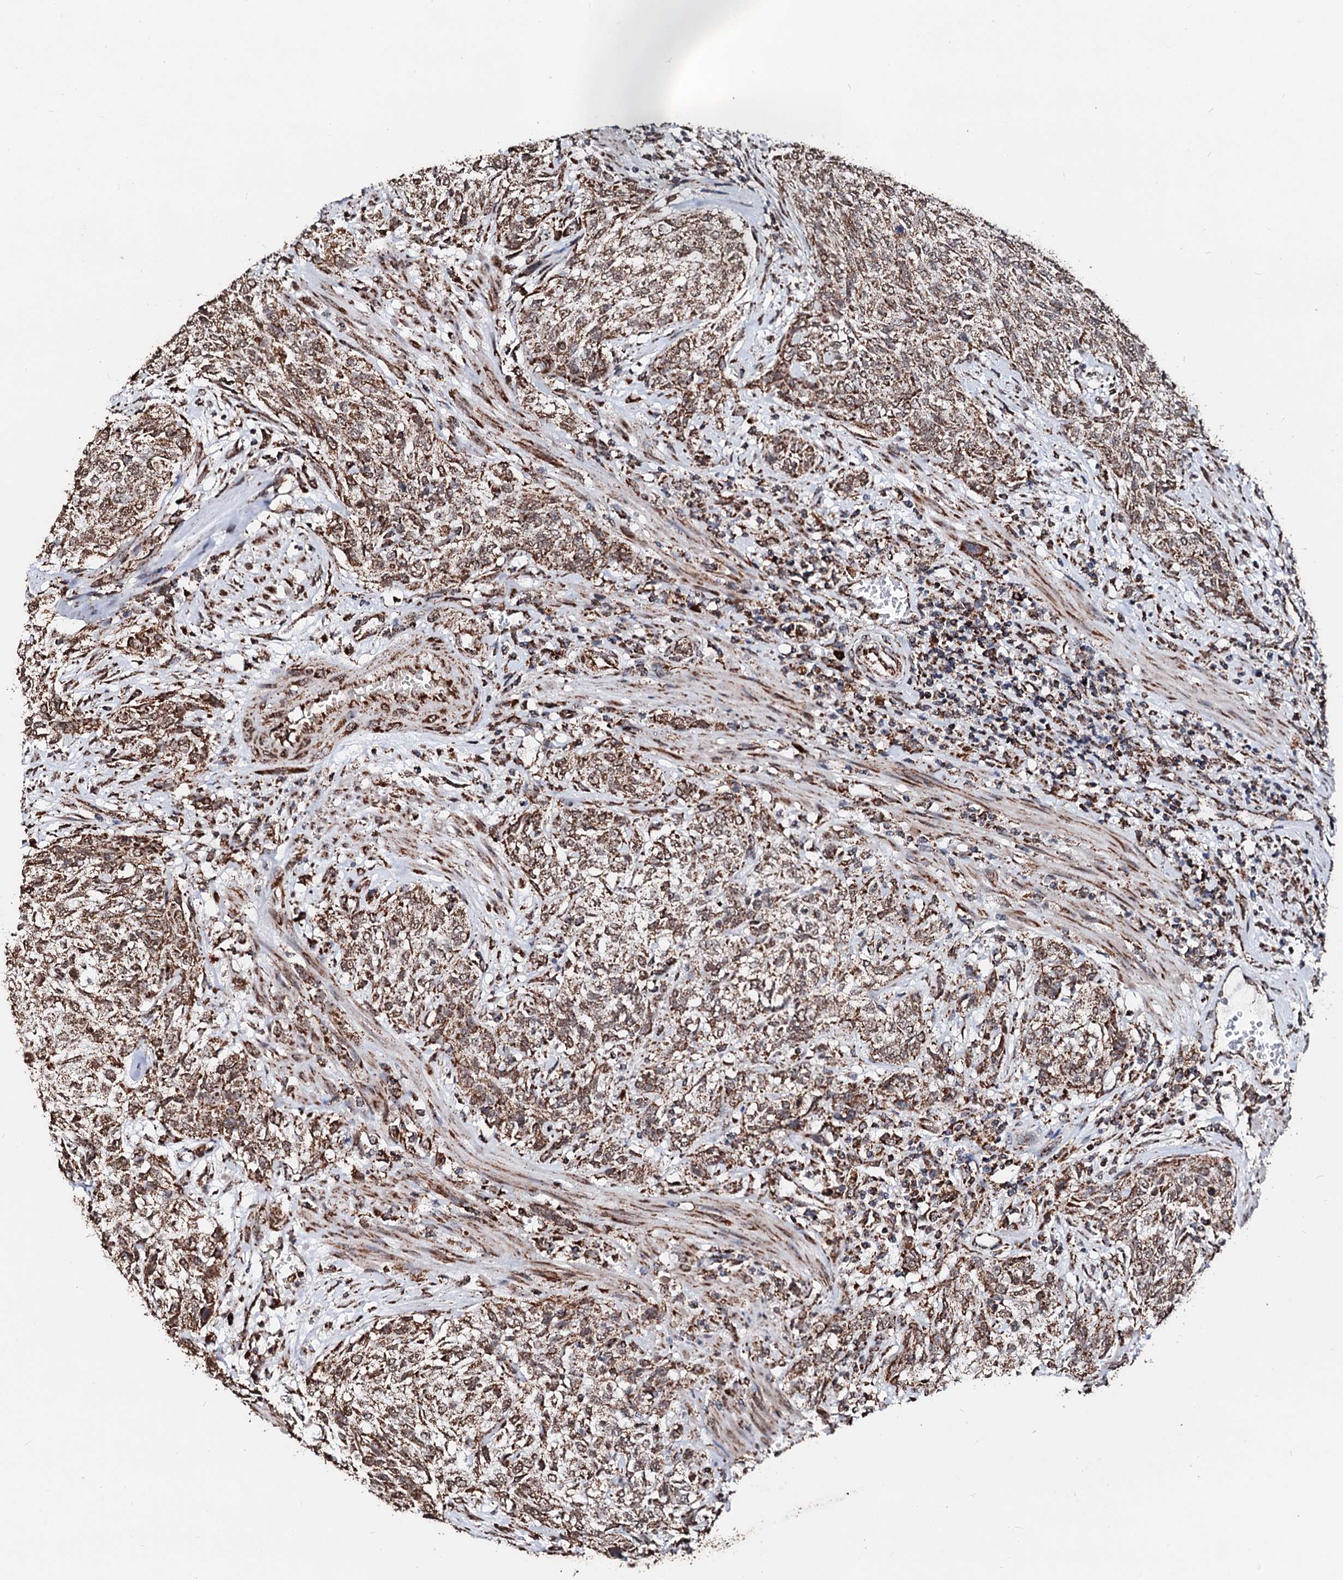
{"staining": {"intensity": "moderate", "quantity": ">75%", "location": "cytoplasmic/membranous"}, "tissue": "urothelial cancer", "cell_type": "Tumor cells", "image_type": "cancer", "snomed": [{"axis": "morphology", "description": "Normal tissue, NOS"}, {"axis": "morphology", "description": "Urothelial carcinoma, NOS"}, {"axis": "topography", "description": "Urinary bladder"}, {"axis": "topography", "description": "Peripheral nerve tissue"}], "caption": "This is an image of immunohistochemistry (IHC) staining of transitional cell carcinoma, which shows moderate staining in the cytoplasmic/membranous of tumor cells.", "gene": "SECISBP2L", "patient": {"sex": "male", "age": 35}}